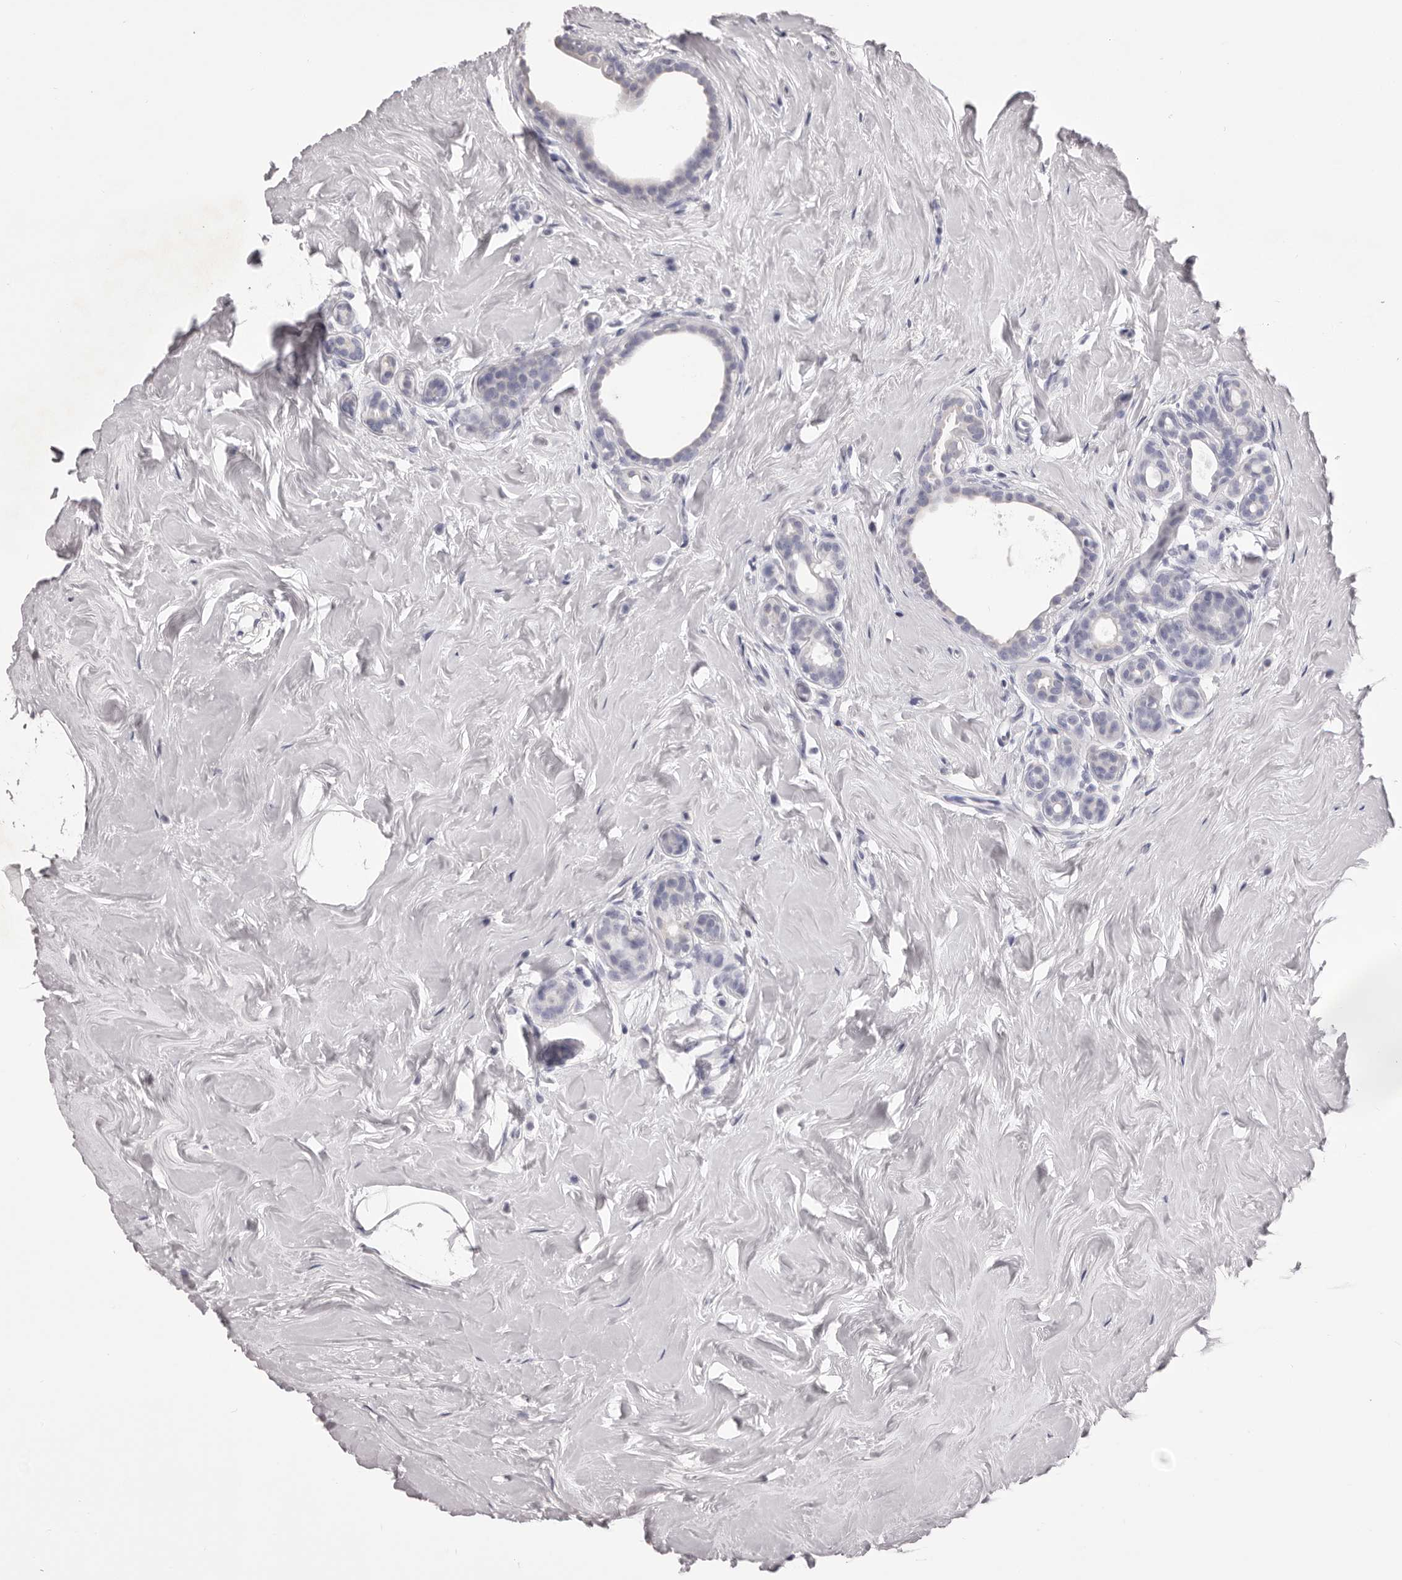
{"staining": {"intensity": "negative", "quantity": "none", "location": "none"}, "tissue": "breast cancer", "cell_type": "Tumor cells", "image_type": "cancer", "snomed": [{"axis": "morphology", "description": "Lobular carcinoma"}, {"axis": "topography", "description": "Breast"}], "caption": "A micrograph of human breast cancer (lobular carcinoma) is negative for staining in tumor cells.", "gene": "PNRC1", "patient": {"sex": "female", "age": 47}}